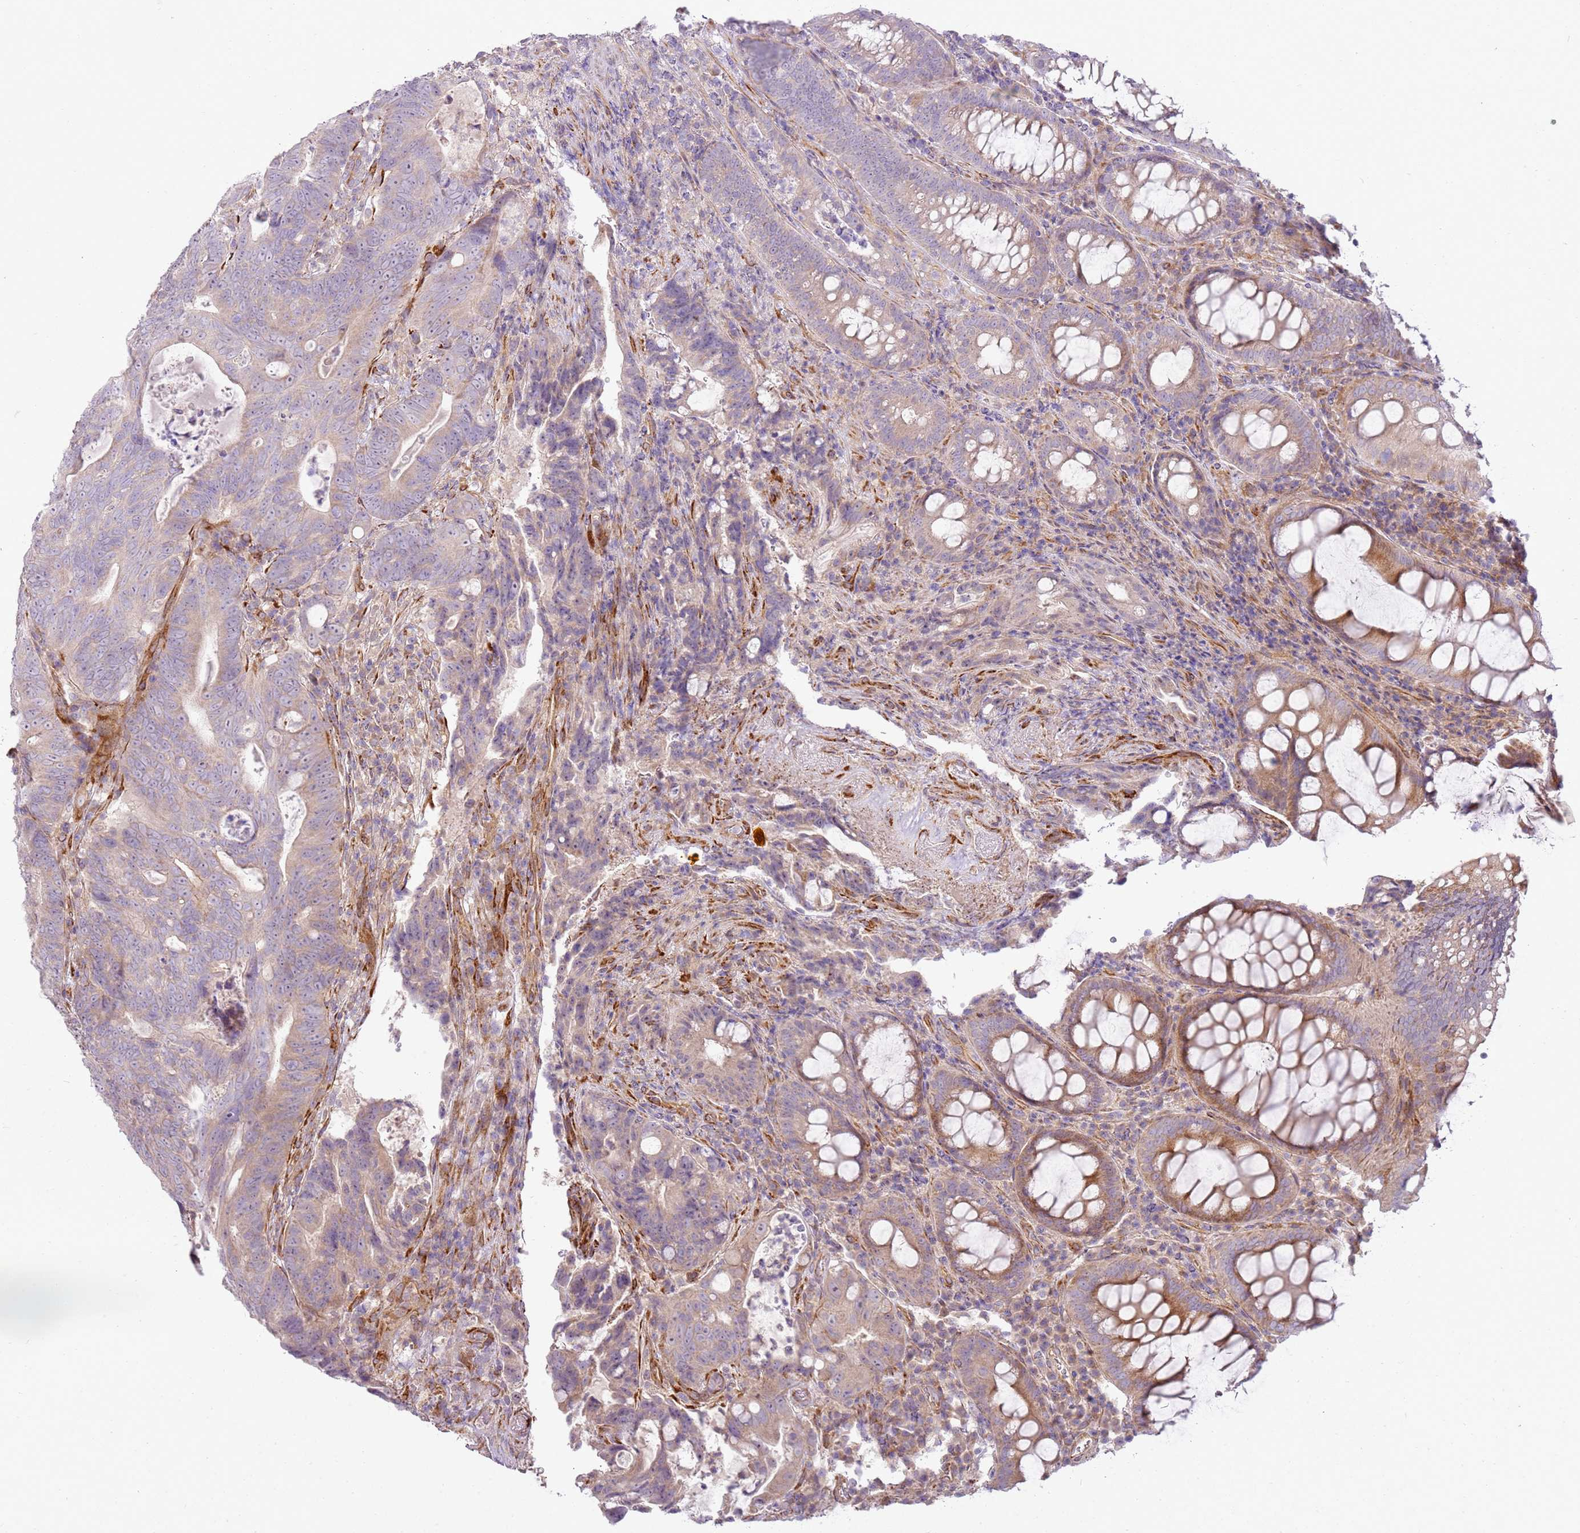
{"staining": {"intensity": "weak", "quantity": "25%-75%", "location": "cytoplasmic/membranous"}, "tissue": "colorectal cancer", "cell_type": "Tumor cells", "image_type": "cancer", "snomed": [{"axis": "morphology", "description": "Adenocarcinoma, NOS"}, {"axis": "topography", "description": "Colon"}], "caption": "The micrograph demonstrates immunohistochemical staining of adenocarcinoma (colorectal). There is weak cytoplasmic/membranous expression is identified in approximately 25%-75% of tumor cells. The staining was performed using DAB (3,3'-diaminobenzidine) to visualize the protein expression in brown, while the nuclei were stained in blue with hematoxylin (Magnification: 20x).", "gene": "GRAP", "patient": {"sex": "female", "age": 82}}